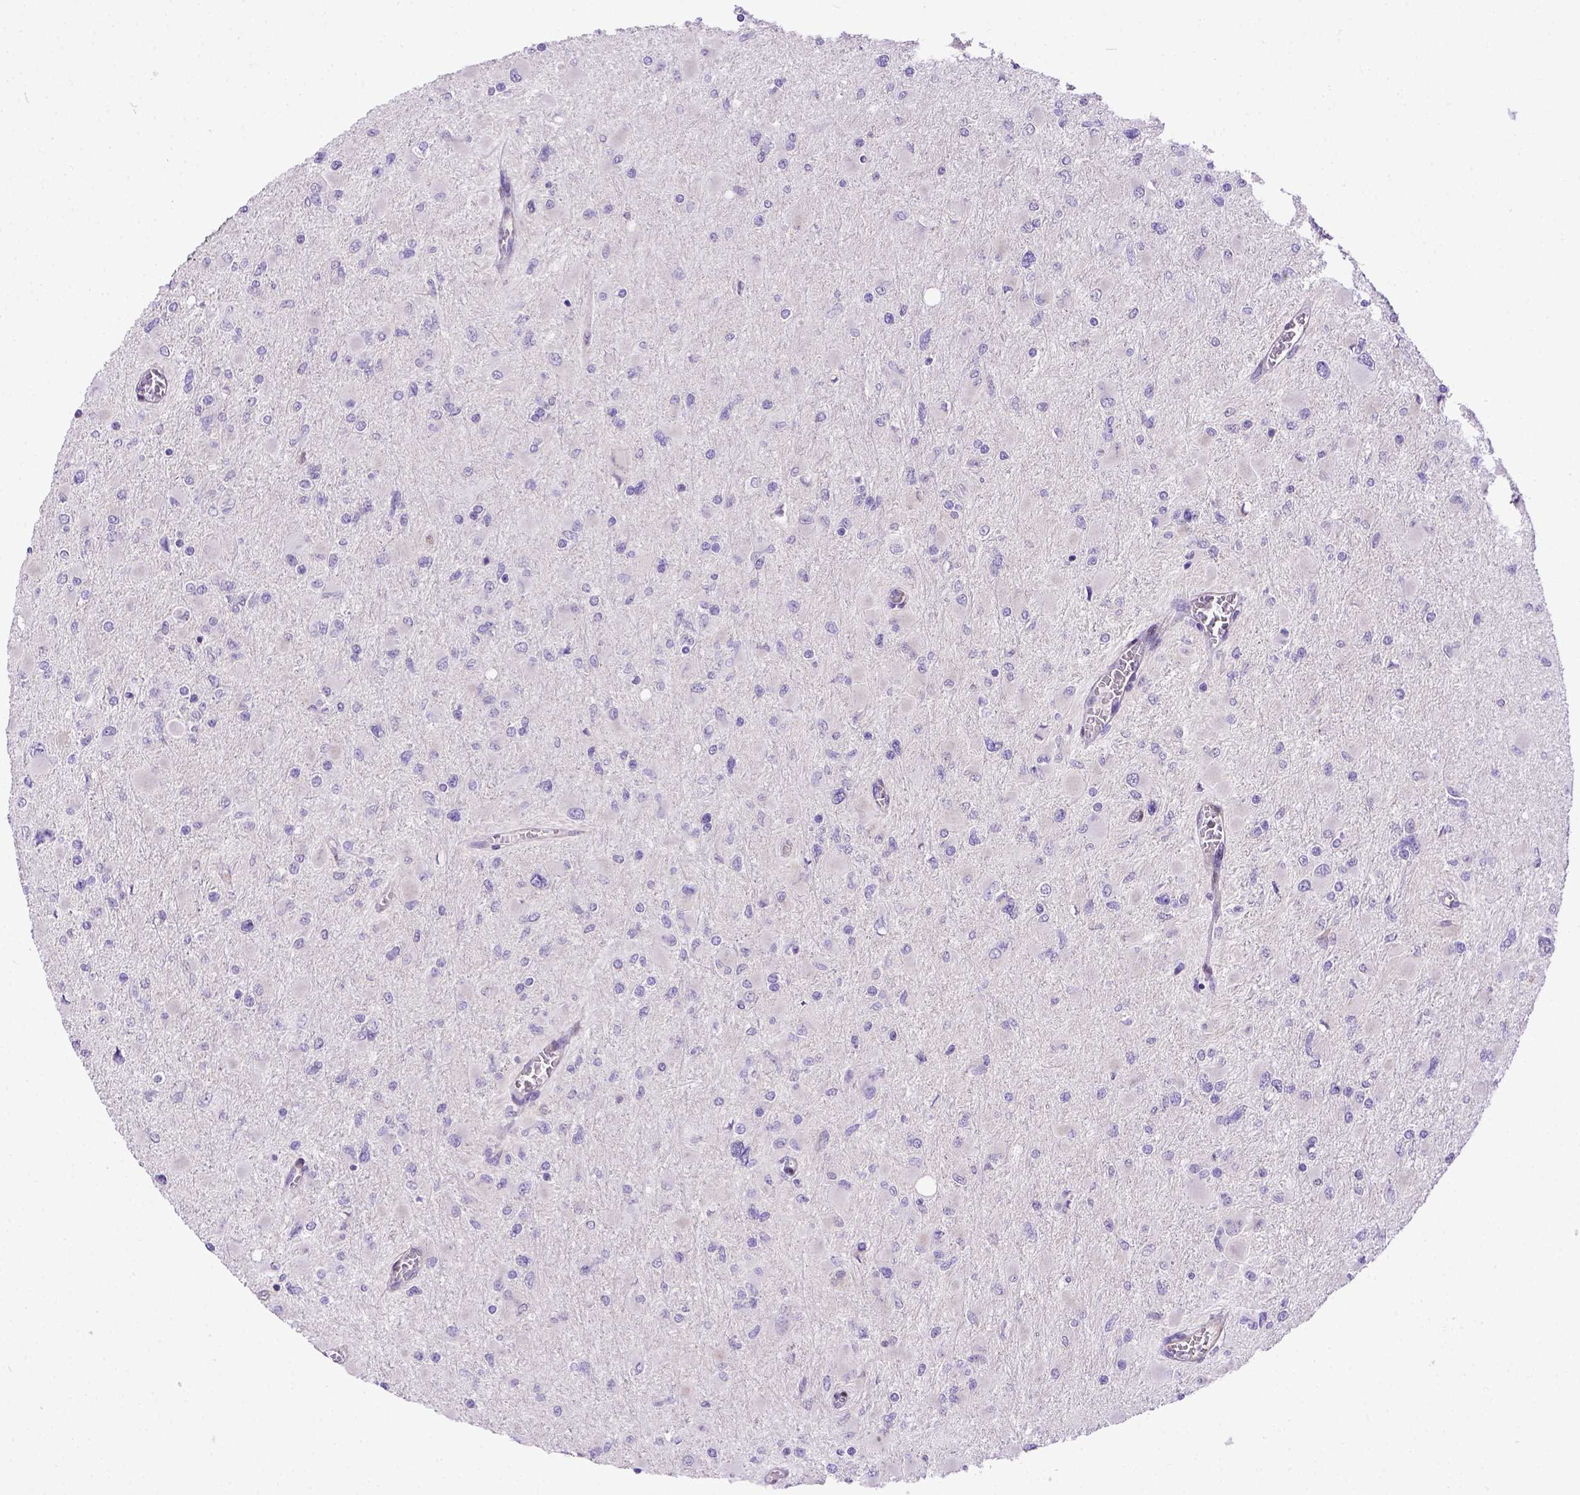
{"staining": {"intensity": "negative", "quantity": "none", "location": "none"}, "tissue": "glioma", "cell_type": "Tumor cells", "image_type": "cancer", "snomed": [{"axis": "morphology", "description": "Glioma, malignant, High grade"}, {"axis": "topography", "description": "Cerebral cortex"}], "caption": "This is a histopathology image of immunohistochemistry staining of high-grade glioma (malignant), which shows no positivity in tumor cells.", "gene": "BTN1A1", "patient": {"sex": "female", "age": 36}}